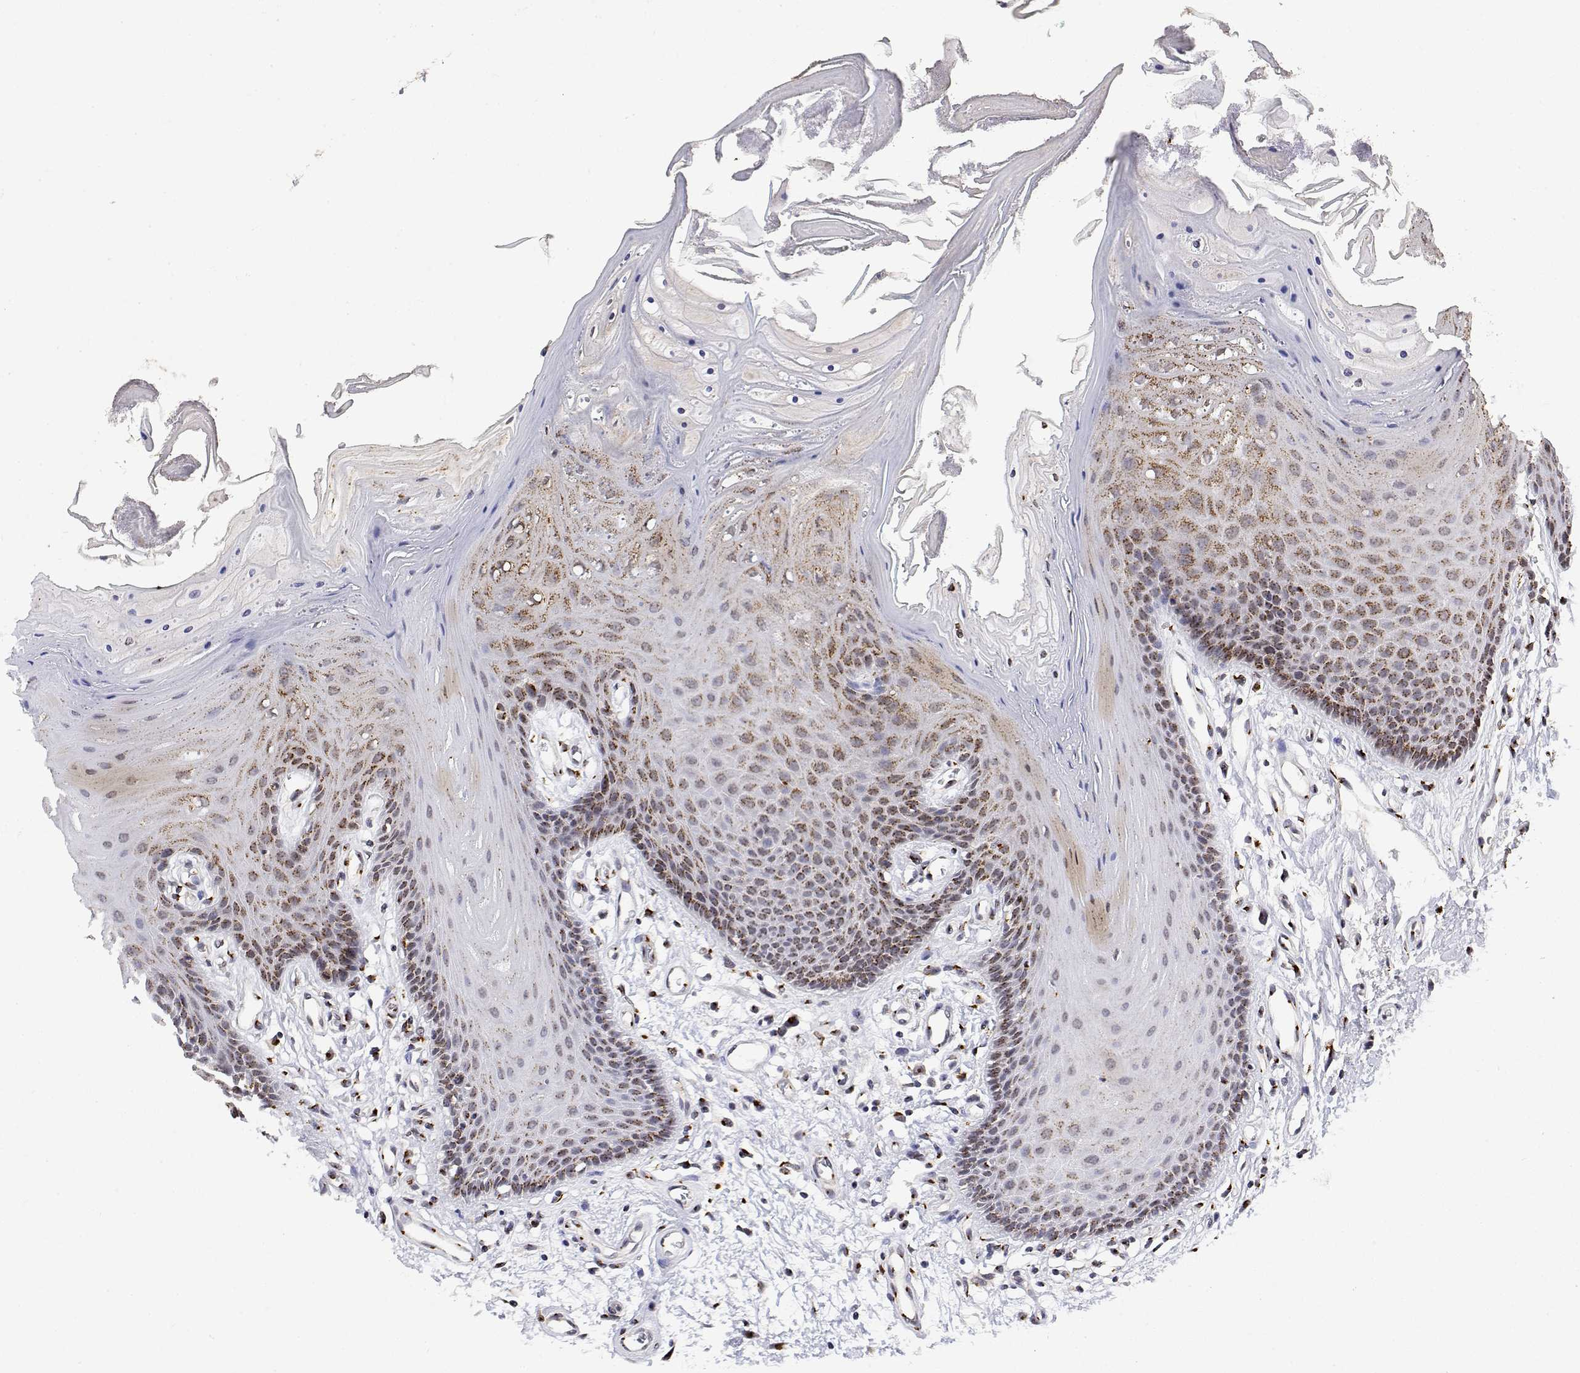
{"staining": {"intensity": "strong", "quantity": "25%-75%", "location": "cytoplasmic/membranous"}, "tissue": "oral mucosa", "cell_type": "Squamous epithelial cells", "image_type": "normal", "snomed": [{"axis": "morphology", "description": "Normal tissue, NOS"}, {"axis": "morphology", "description": "Normal morphology"}, {"axis": "topography", "description": "Oral tissue"}], "caption": "This histopathology image displays IHC staining of benign human oral mucosa, with high strong cytoplasmic/membranous positivity in approximately 25%-75% of squamous epithelial cells.", "gene": "YIPF3", "patient": {"sex": "female", "age": 76}}